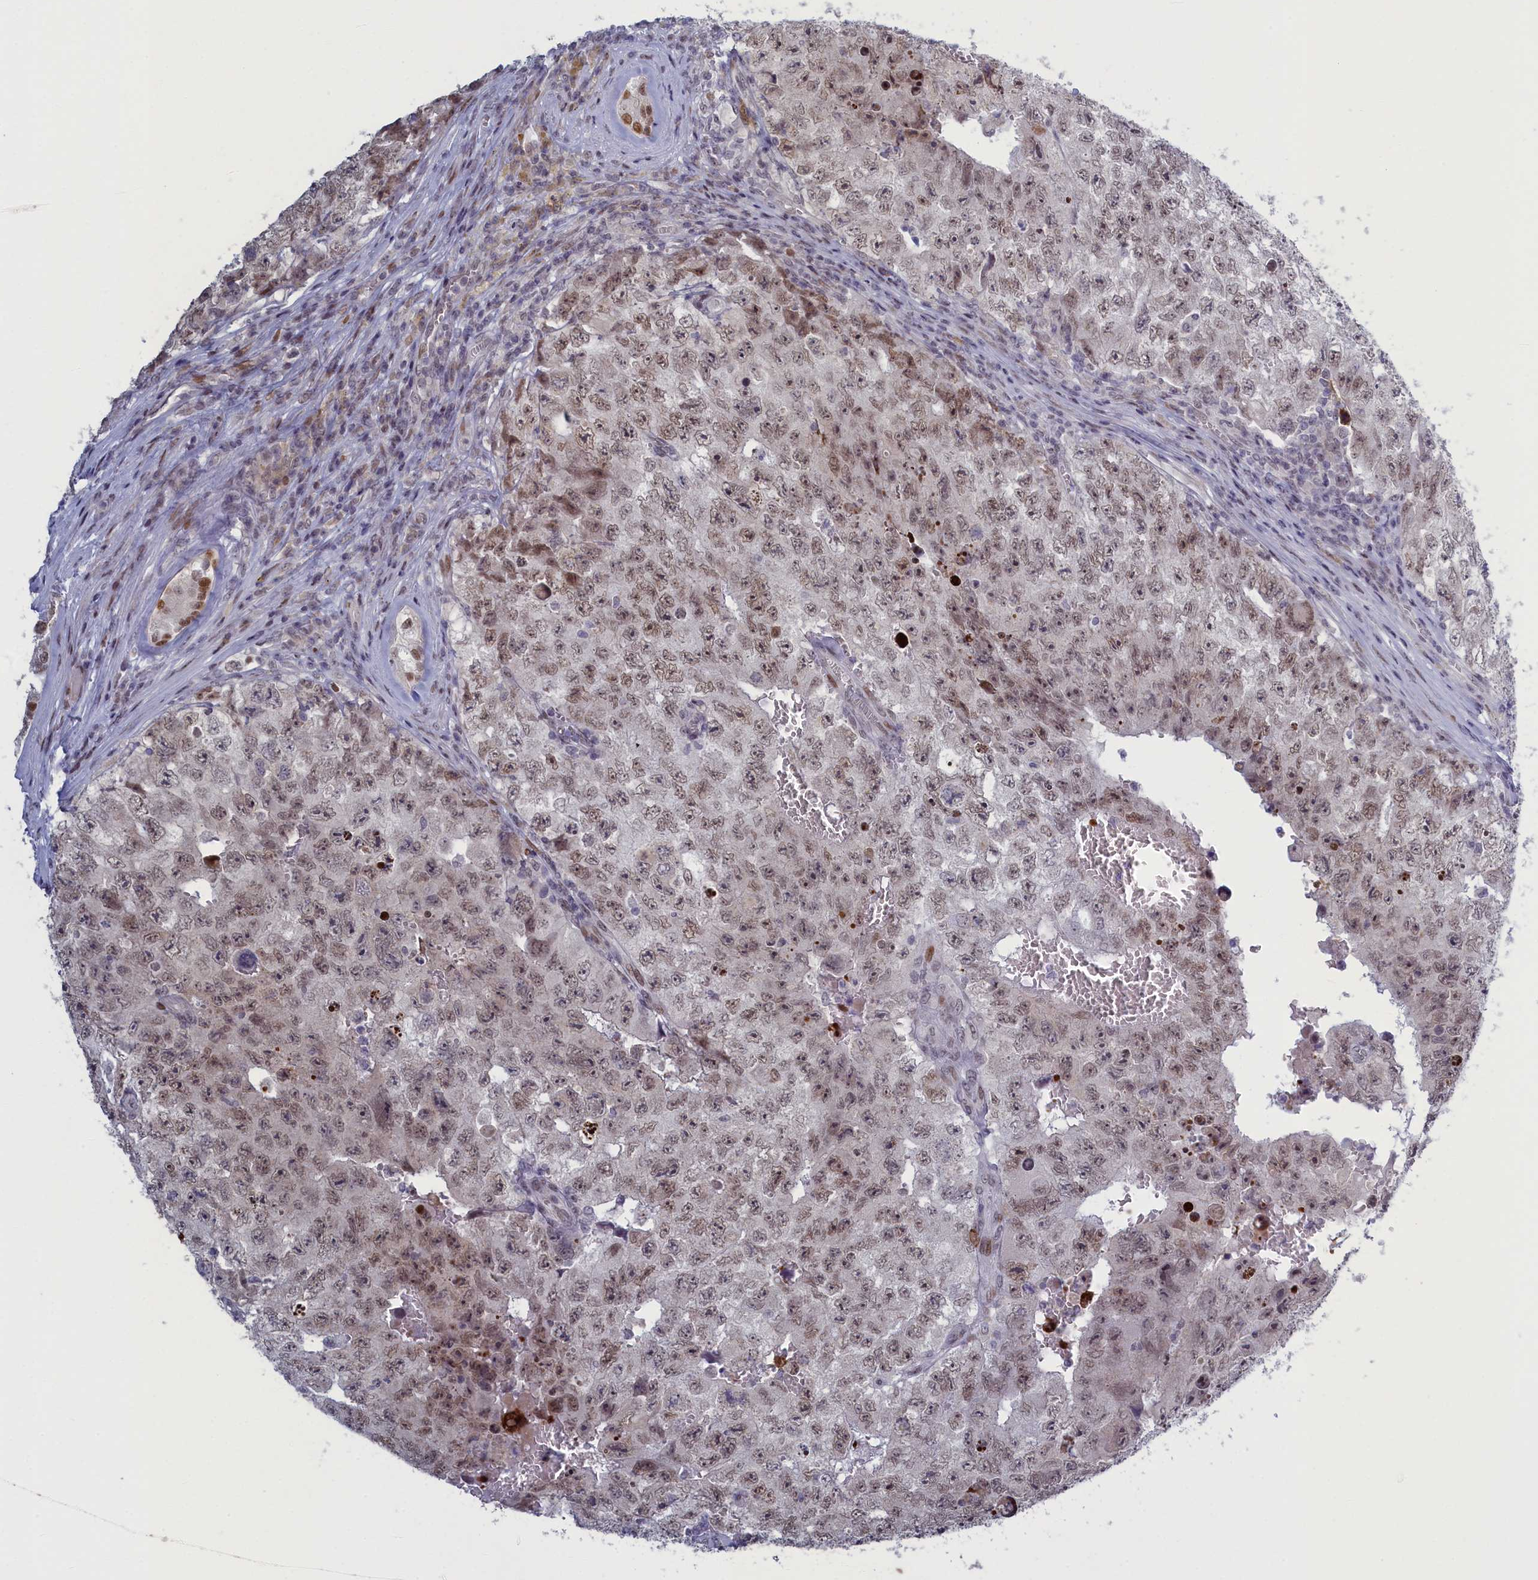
{"staining": {"intensity": "weak", "quantity": "25%-75%", "location": "nuclear"}, "tissue": "testis cancer", "cell_type": "Tumor cells", "image_type": "cancer", "snomed": [{"axis": "morphology", "description": "Carcinoma, Embryonal, NOS"}, {"axis": "topography", "description": "Testis"}], "caption": "Immunohistochemistry (IHC) micrograph of neoplastic tissue: embryonal carcinoma (testis) stained using immunohistochemistry (IHC) displays low levels of weak protein expression localized specifically in the nuclear of tumor cells, appearing as a nuclear brown color.", "gene": "ATF7IP2", "patient": {"sex": "male", "age": 17}}